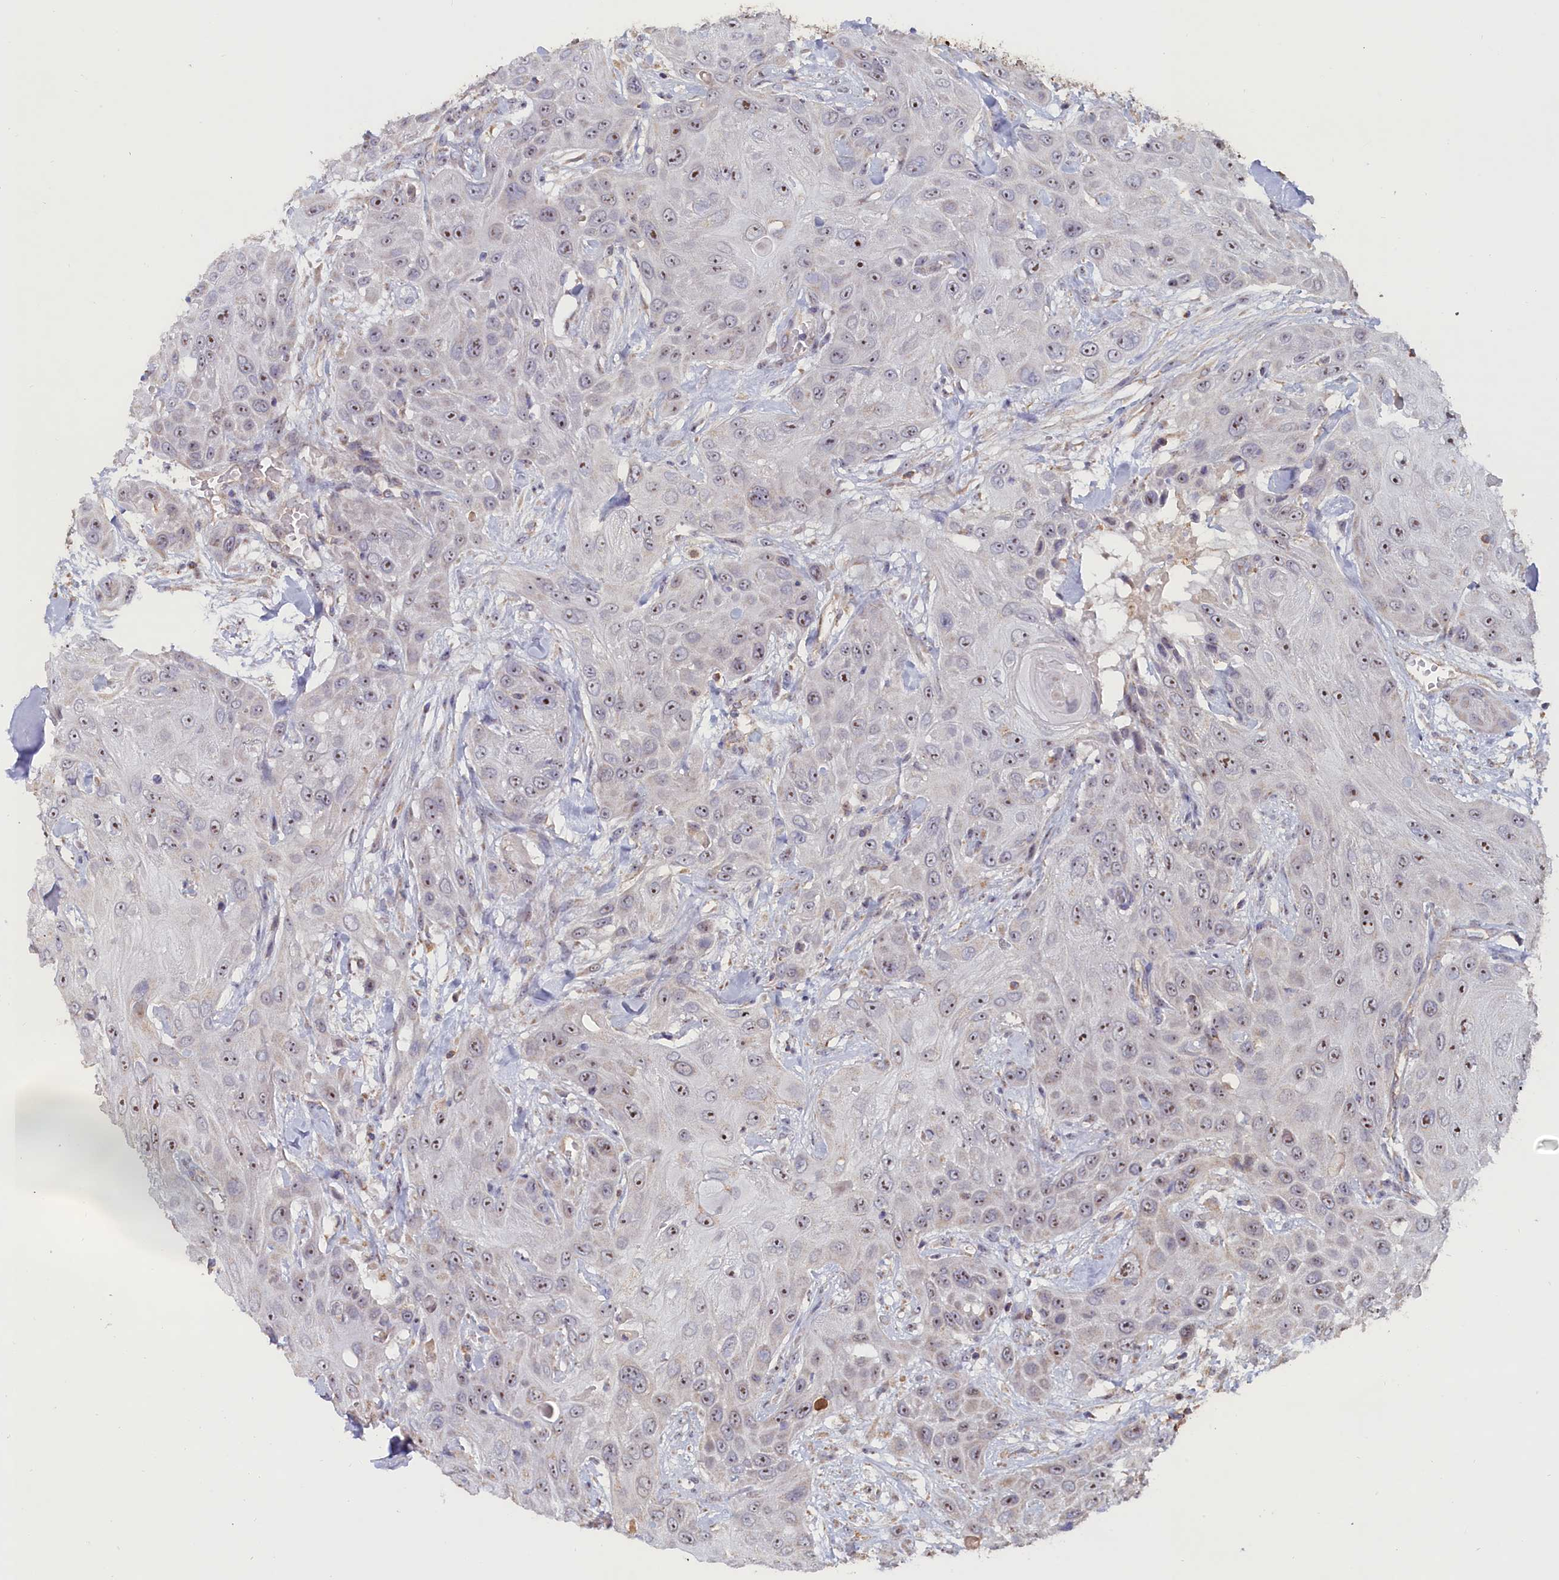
{"staining": {"intensity": "moderate", "quantity": "25%-75%", "location": "nuclear"}, "tissue": "head and neck cancer", "cell_type": "Tumor cells", "image_type": "cancer", "snomed": [{"axis": "morphology", "description": "Squamous cell carcinoma, NOS"}, {"axis": "topography", "description": "Head-Neck"}], "caption": "High-power microscopy captured an immunohistochemistry (IHC) image of head and neck squamous cell carcinoma, revealing moderate nuclear expression in about 25%-75% of tumor cells.", "gene": "ZNF816", "patient": {"sex": "male", "age": 81}}